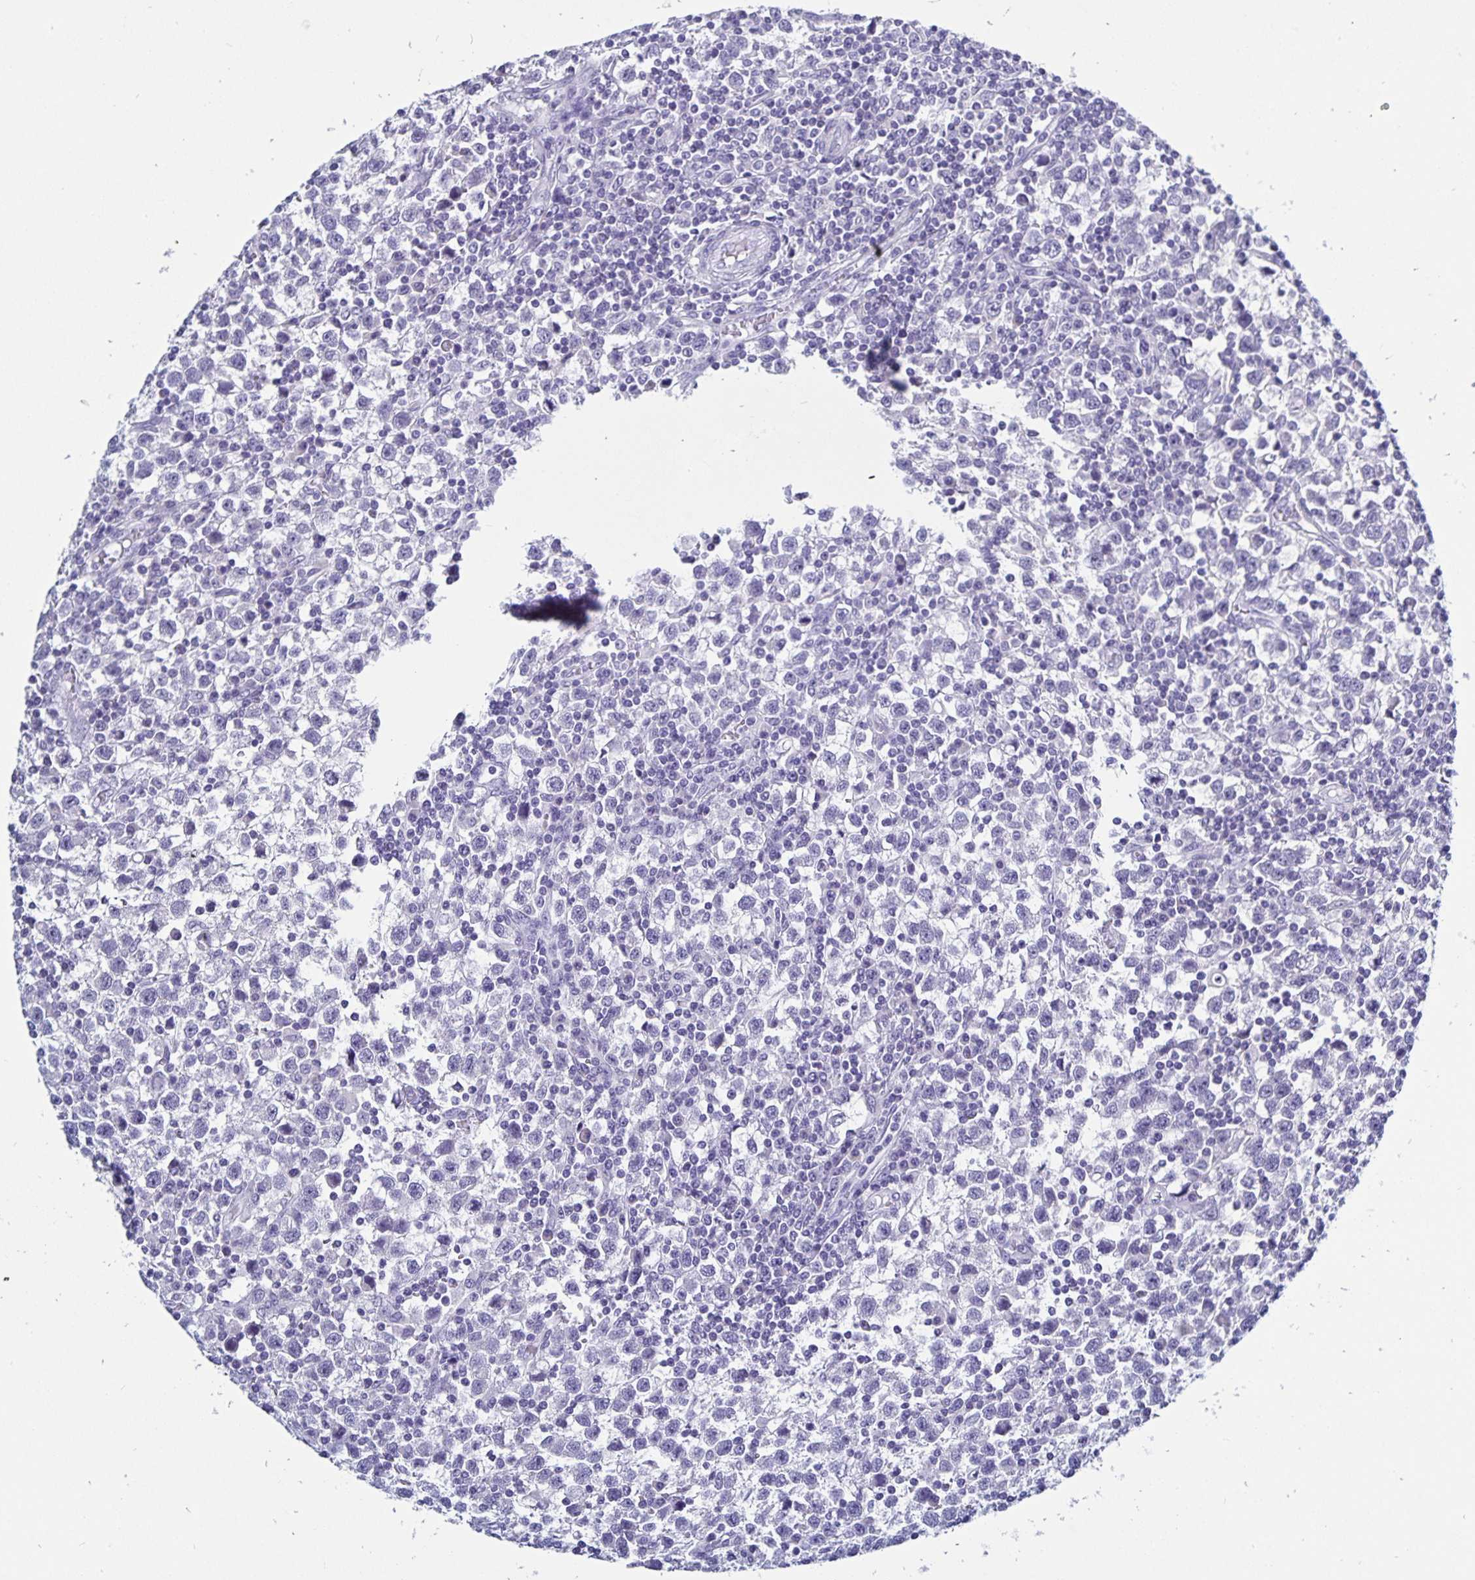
{"staining": {"intensity": "negative", "quantity": "none", "location": "none"}, "tissue": "testis cancer", "cell_type": "Tumor cells", "image_type": "cancer", "snomed": [{"axis": "morphology", "description": "Seminoma, NOS"}, {"axis": "topography", "description": "Testis"}], "caption": "This is an immunohistochemistry (IHC) image of testis cancer (seminoma). There is no positivity in tumor cells.", "gene": "ODF3B", "patient": {"sex": "male", "age": 34}}